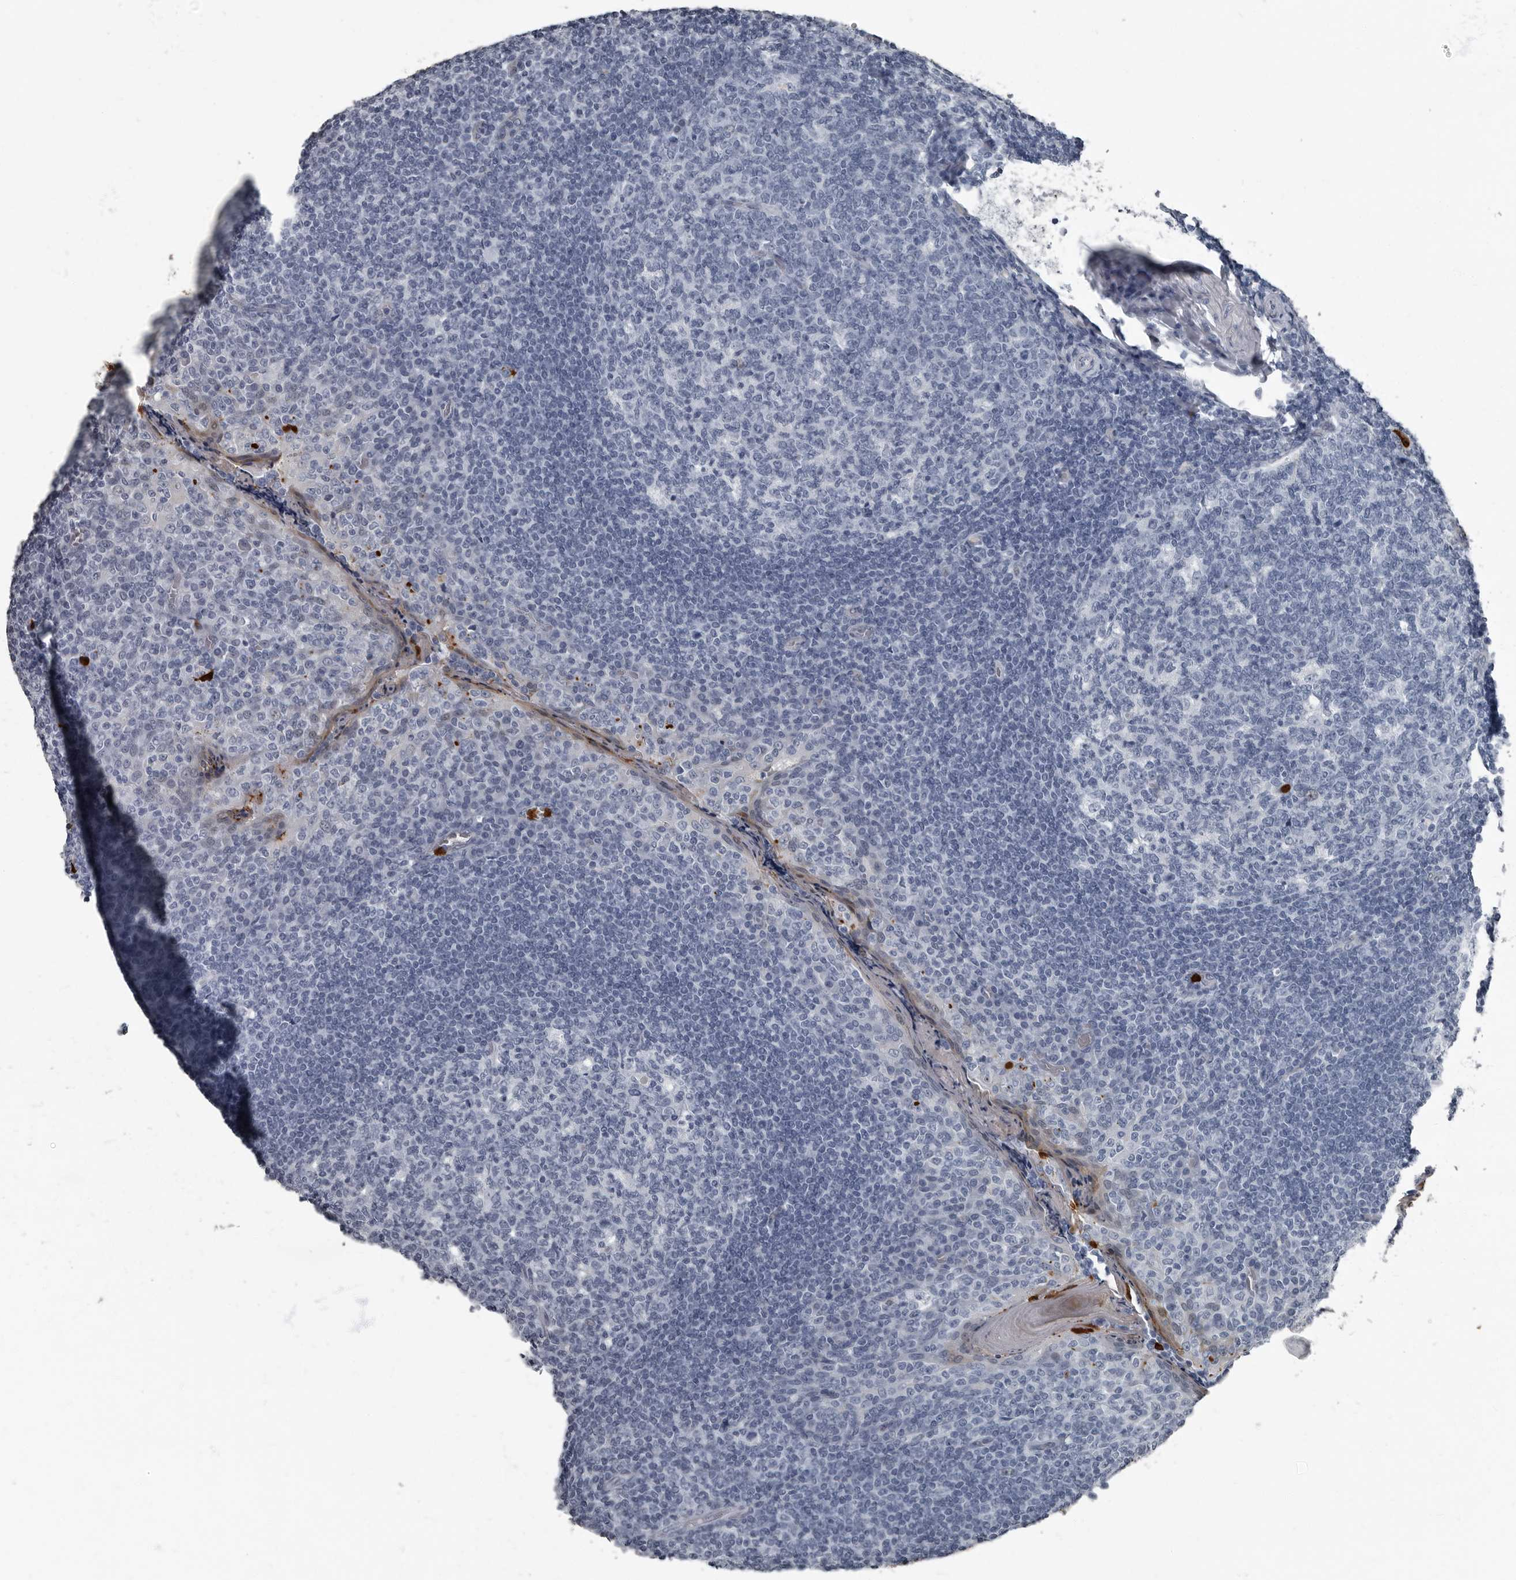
{"staining": {"intensity": "negative", "quantity": "none", "location": "none"}, "tissue": "tonsil", "cell_type": "Germinal center cells", "image_type": "normal", "snomed": [{"axis": "morphology", "description": "Normal tissue, NOS"}, {"axis": "topography", "description": "Tonsil"}], "caption": "Immunohistochemical staining of normal tonsil demonstrates no significant positivity in germinal center cells. Nuclei are stained in blue.", "gene": "TPD52L1", "patient": {"sex": "female", "age": 19}}